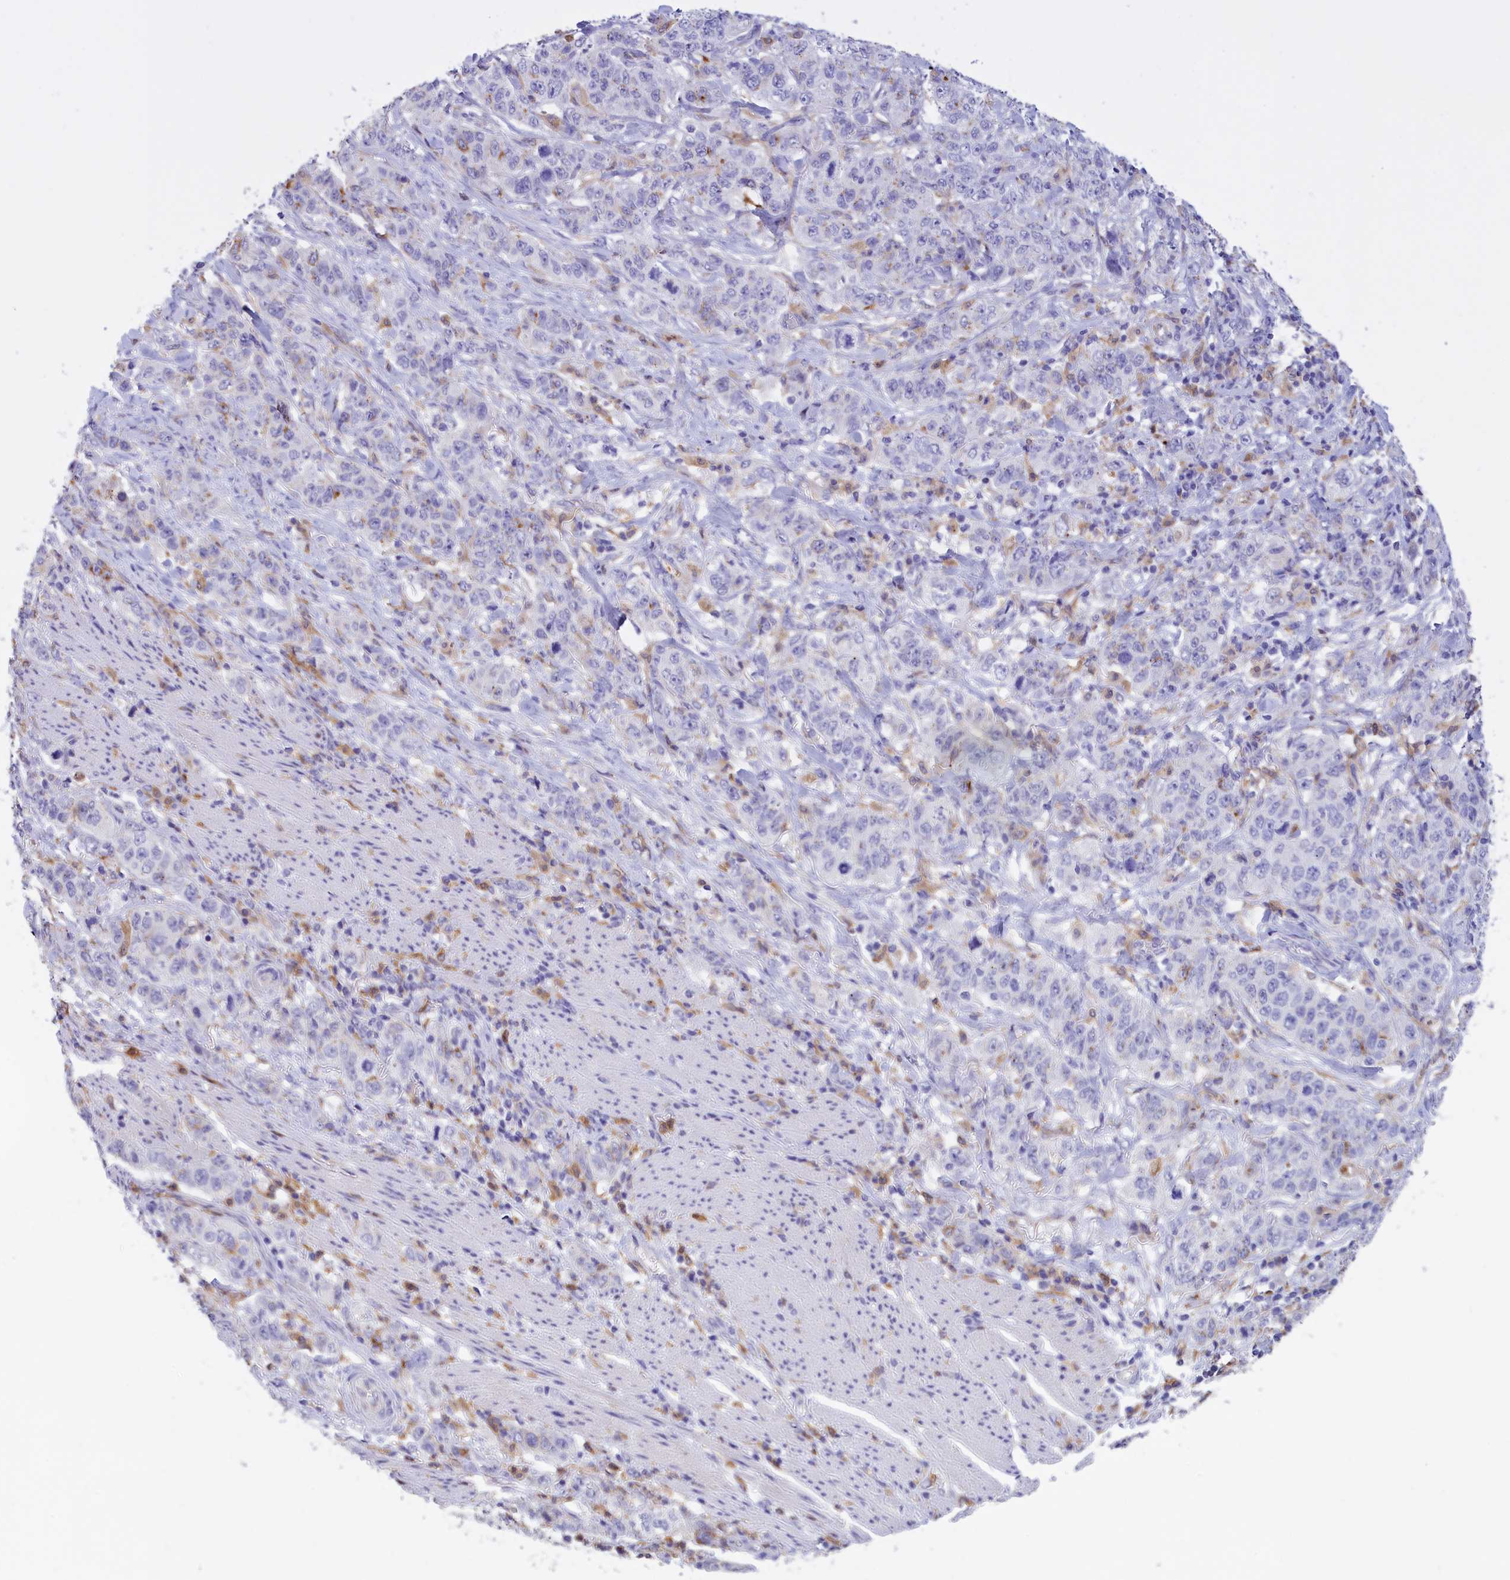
{"staining": {"intensity": "negative", "quantity": "none", "location": "none"}, "tissue": "stomach cancer", "cell_type": "Tumor cells", "image_type": "cancer", "snomed": [{"axis": "morphology", "description": "Adenocarcinoma, NOS"}, {"axis": "topography", "description": "Stomach"}], "caption": "There is no significant staining in tumor cells of stomach cancer (adenocarcinoma).", "gene": "FAM149B1", "patient": {"sex": "male", "age": 48}}